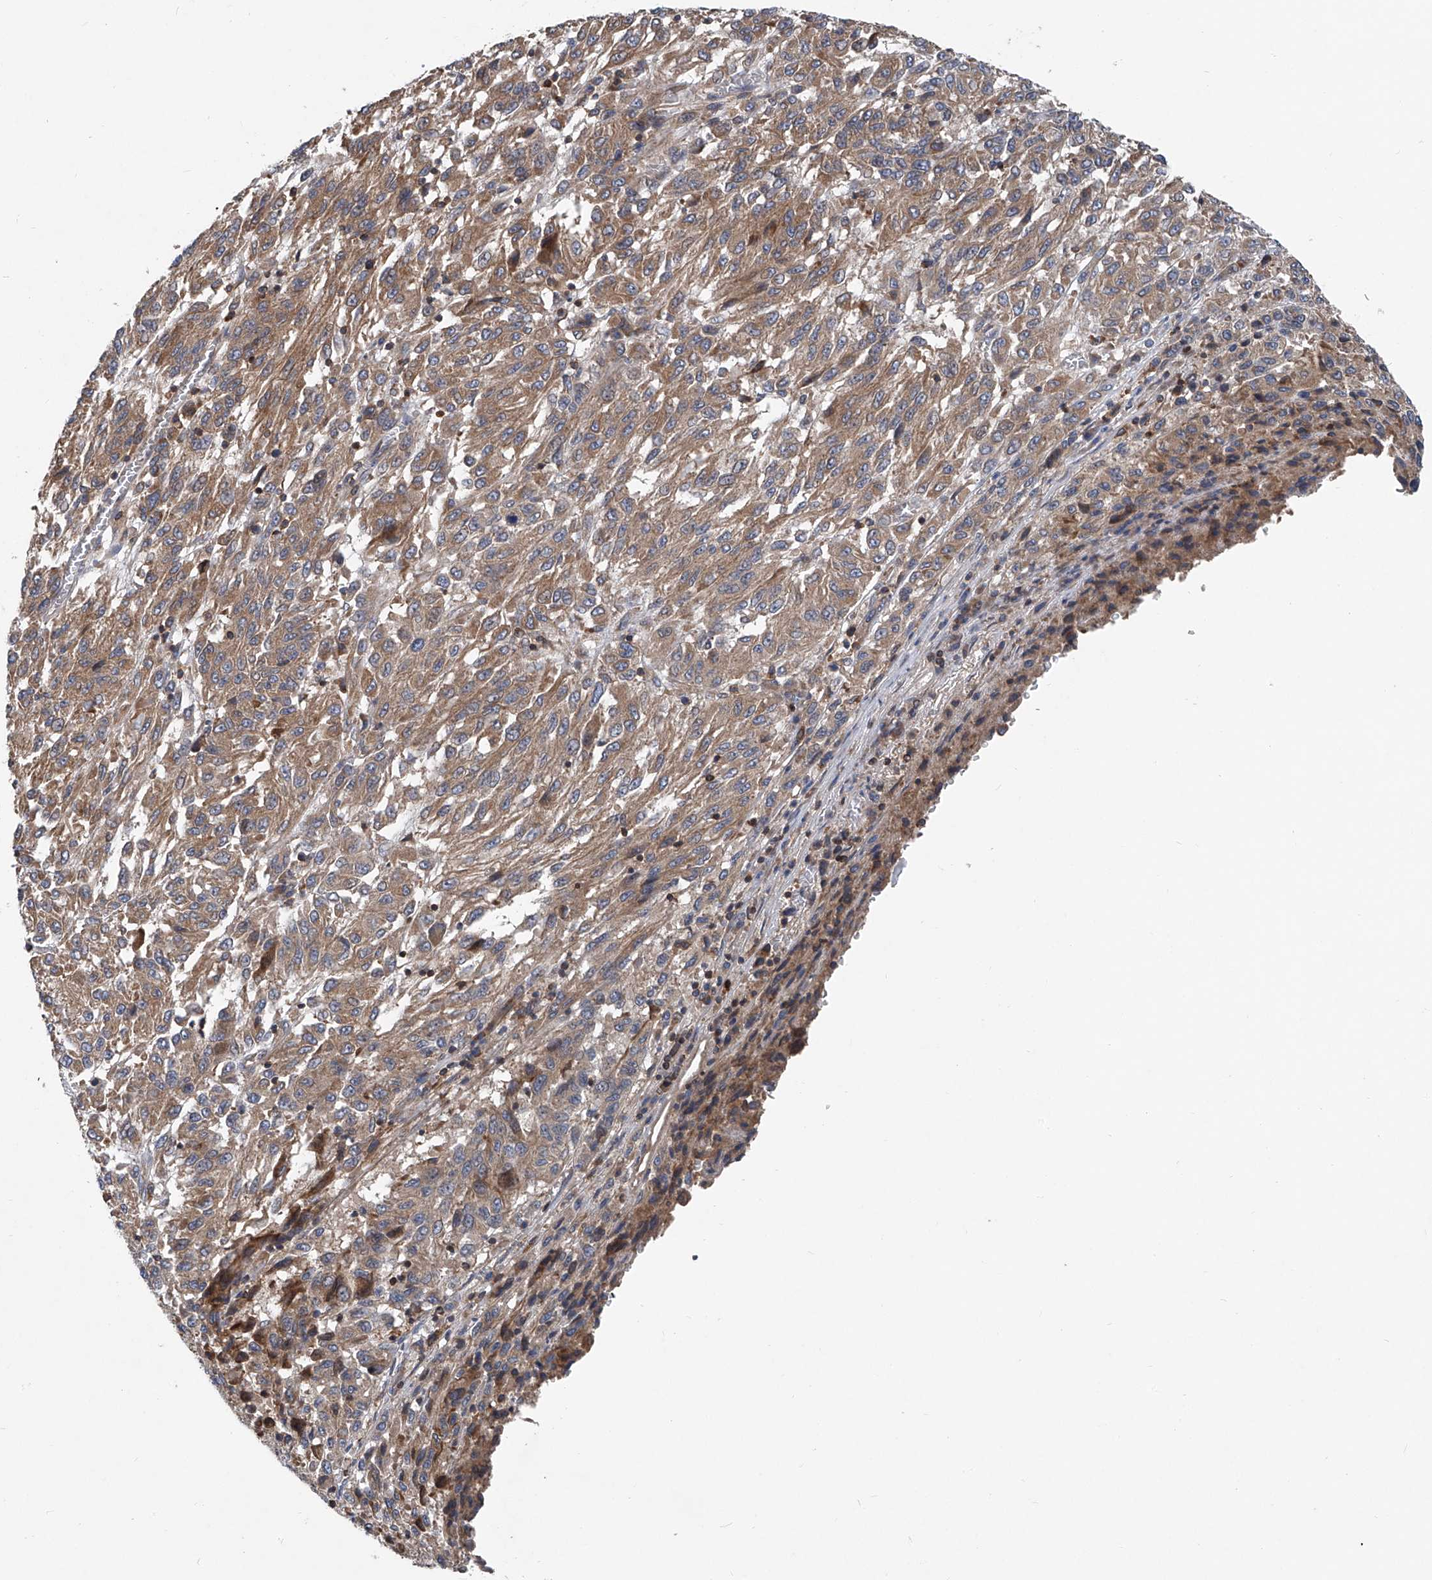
{"staining": {"intensity": "moderate", "quantity": ">75%", "location": "cytoplasmic/membranous"}, "tissue": "melanoma", "cell_type": "Tumor cells", "image_type": "cancer", "snomed": [{"axis": "morphology", "description": "Malignant melanoma, Metastatic site"}, {"axis": "topography", "description": "Lung"}], "caption": "Protein staining reveals moderate cytoplasmic/membranous expression in approximately >75% of tumor cells in melanoma.", "gene": "TRIM38", "patient": {"sex": "male", "age": 64}}